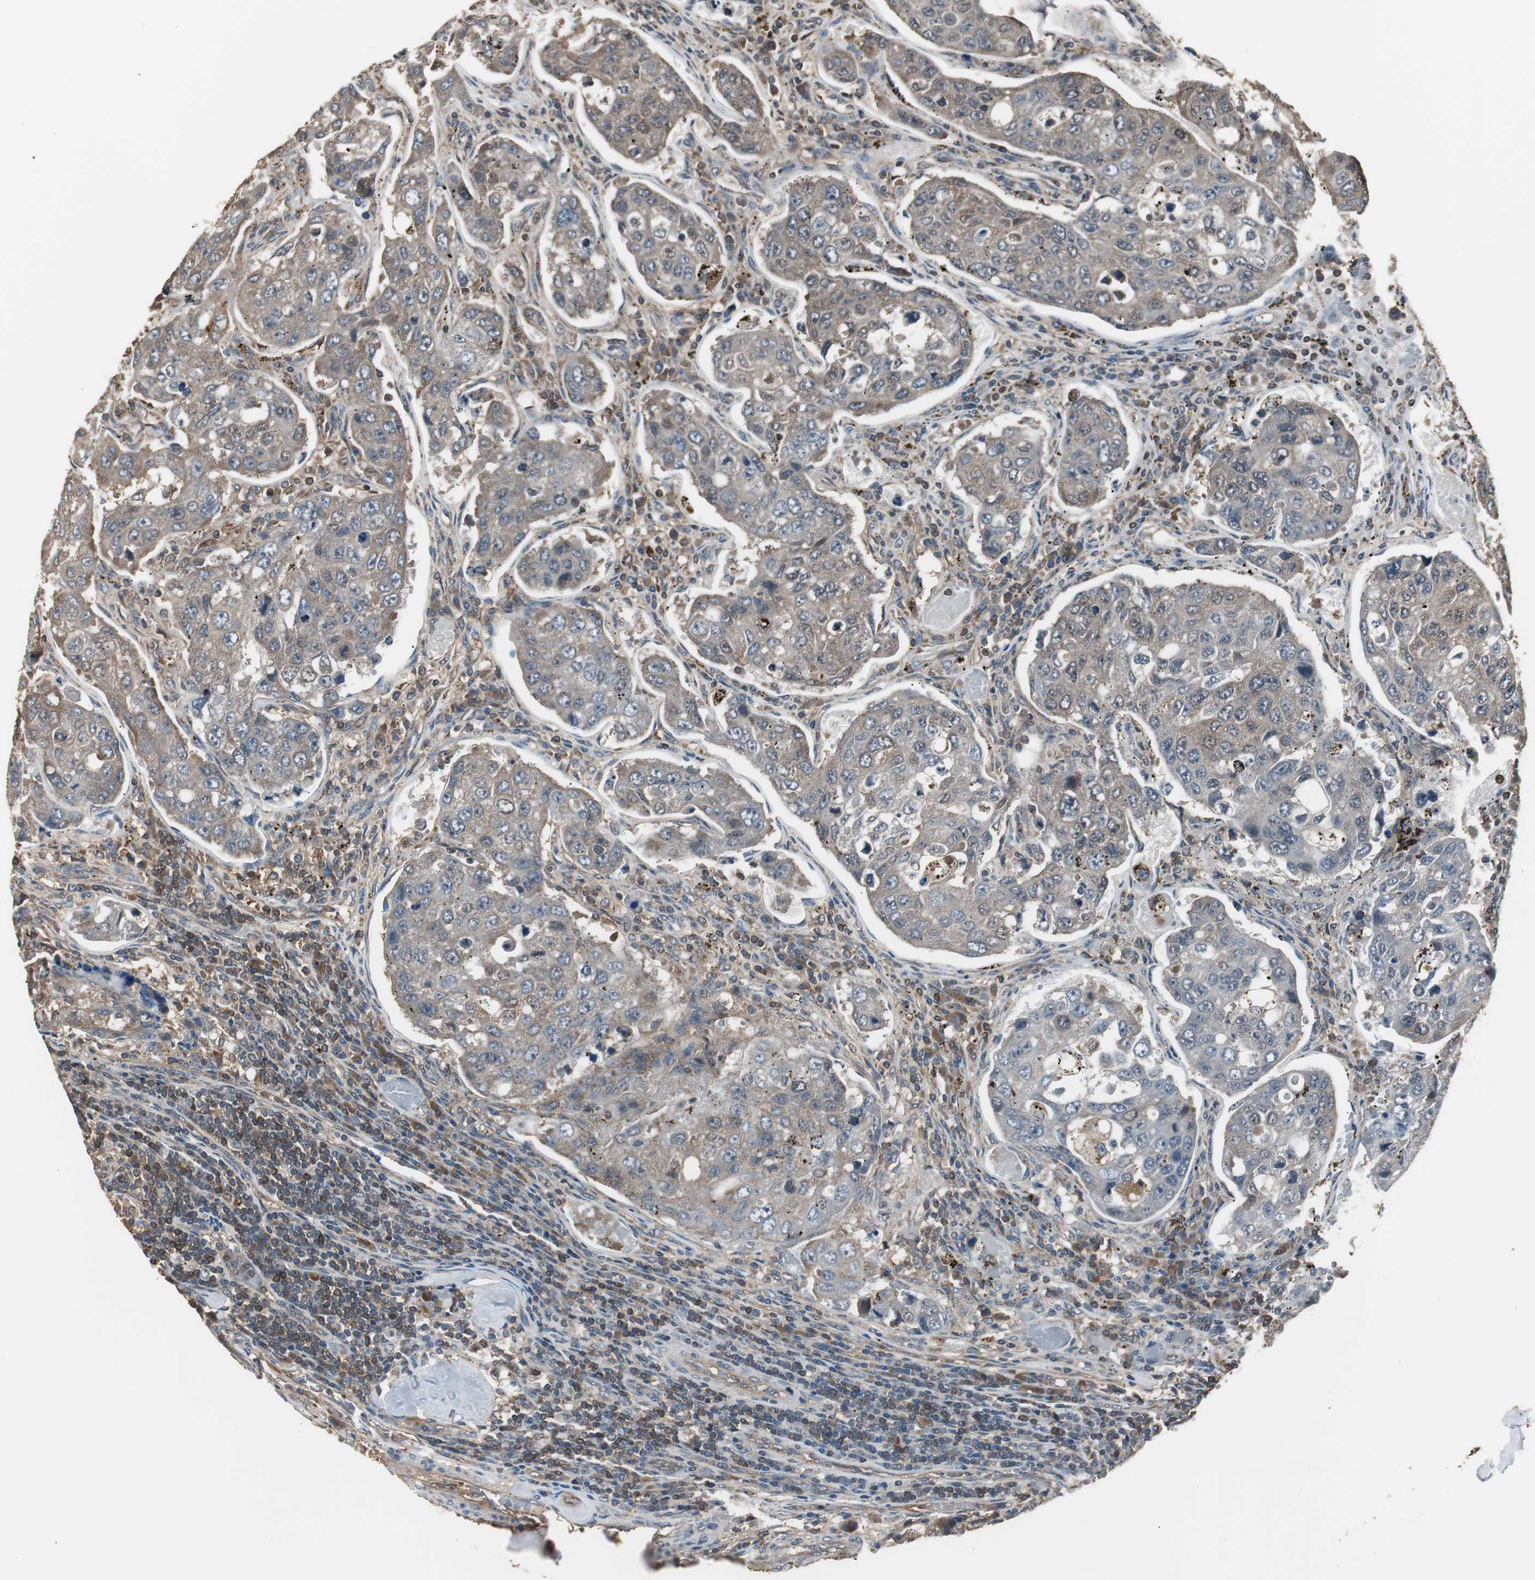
{"staining": {"intensity": "weak", "quantity": "25%-75%", "location": "cytoplasmic/membranous"}, "tissue": "urothelial cancer", "cell_type": "Tumor cells", "image_type": "cancer", "snomed": [{"axis": "morphology", "description": "Urothelial carcinoma, High grade"}, {"axis": "topography", "description": "Lymph node"}, {"axis": "topography", "description": "Urinary bladder"}], "caption": "A brown stain highlights weak cytoplasmic/membranous positivity of a protein in human urothelial cancer tumor cells.", "gene": "CAPNS1", "patient": {"sex": "male", "age": 51}}